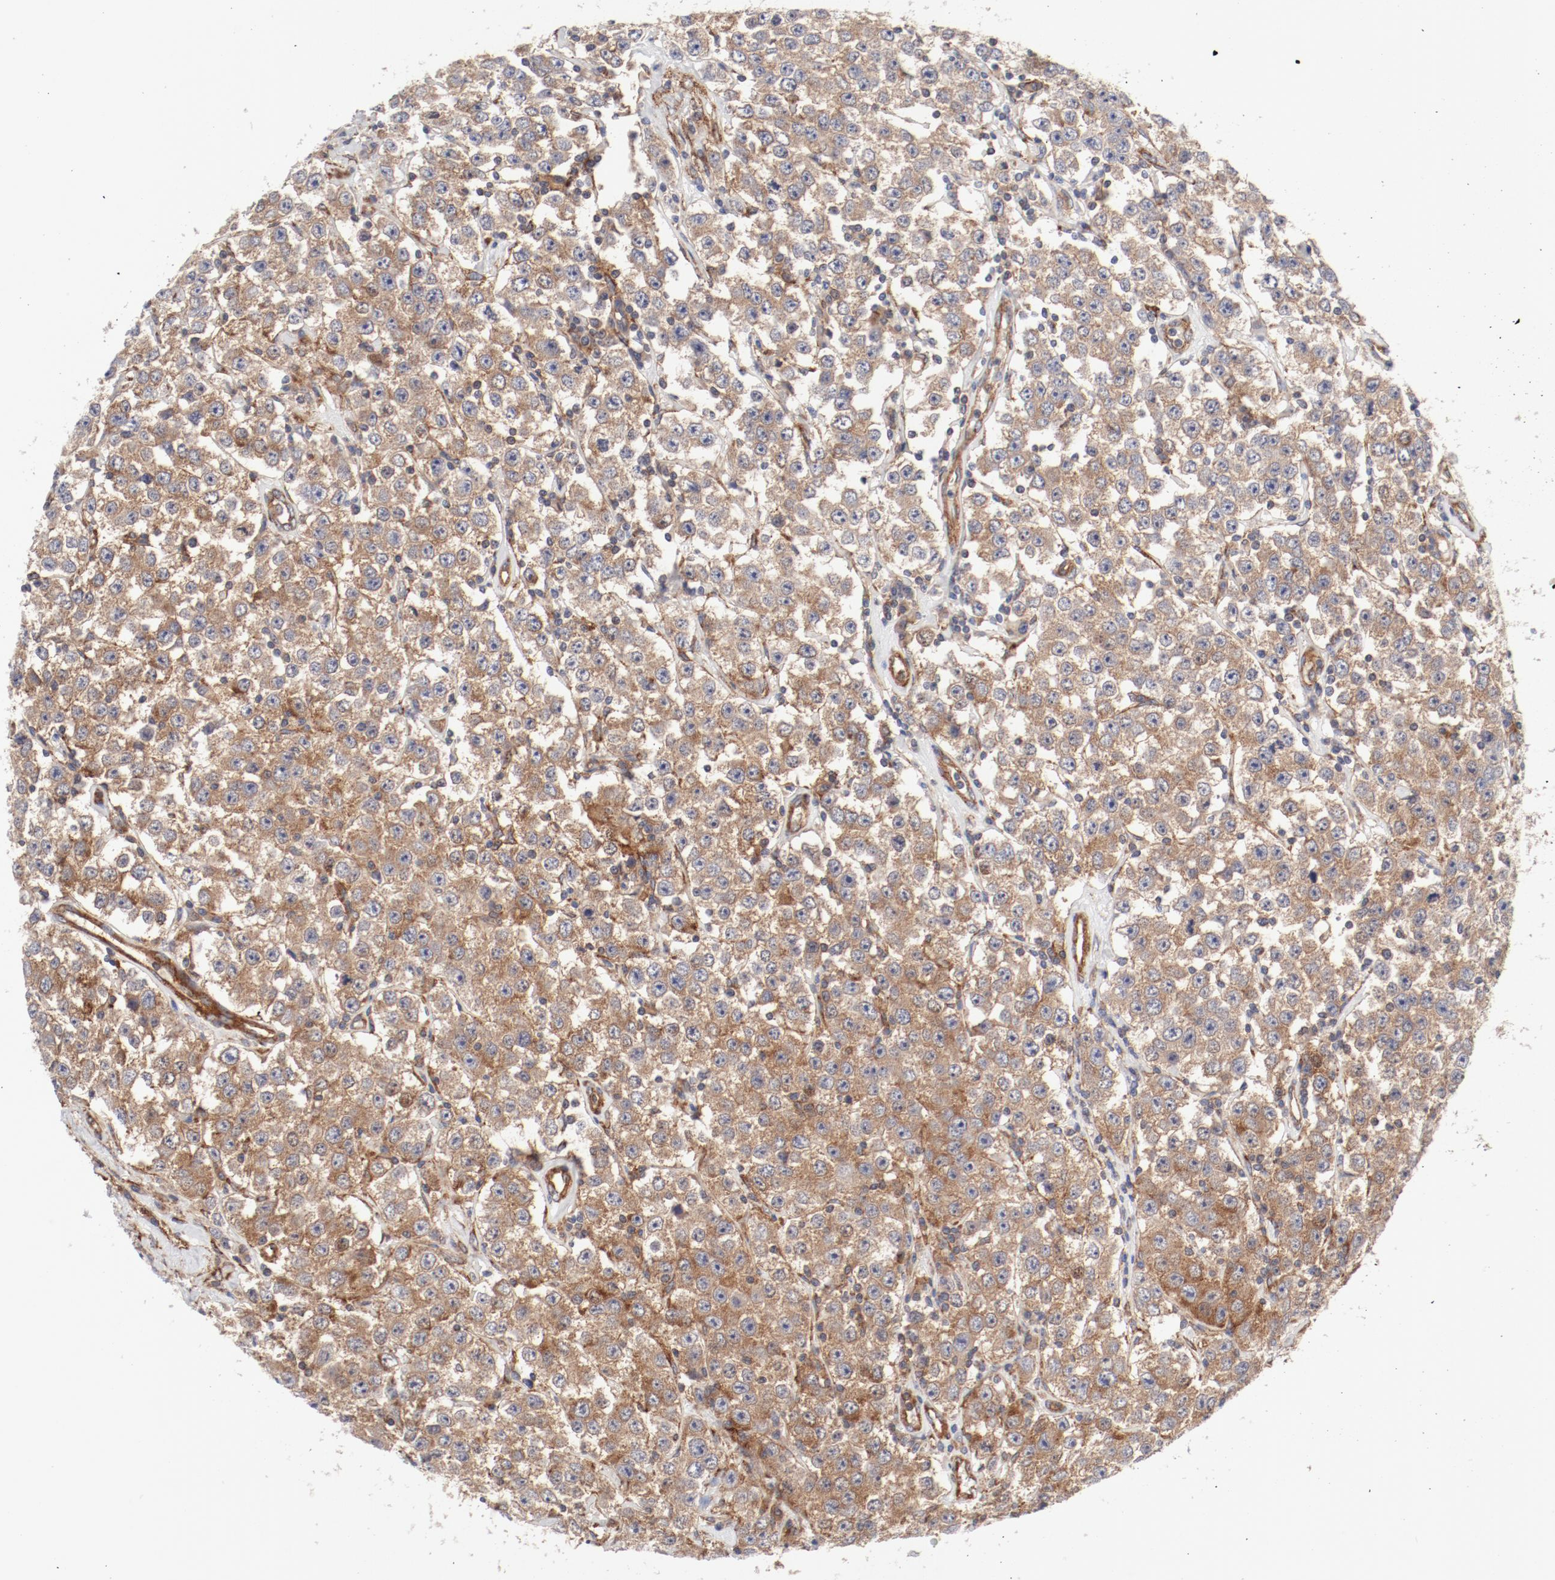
{"staining": {"intensity": "moderate", "quantity": ">75%", "location": "cytoplasmic/membranous"}, "tissue": "testis cancer", "cell_type": "Tumor cells", "image_type": "cancer", "snomed": [{"axis": "morphology", "description": "Seminoma, NOS"}, {"axis": "topography", "description": "Testis"}], "caption": "The photomicrograph exhibits a brown stain indicating the presence of a protein in the cytoplasmic/membranous of tumor cells in seminoma (testis).", "gene": "AP2A1", "patient": {"sex": "male", "age": 52}}